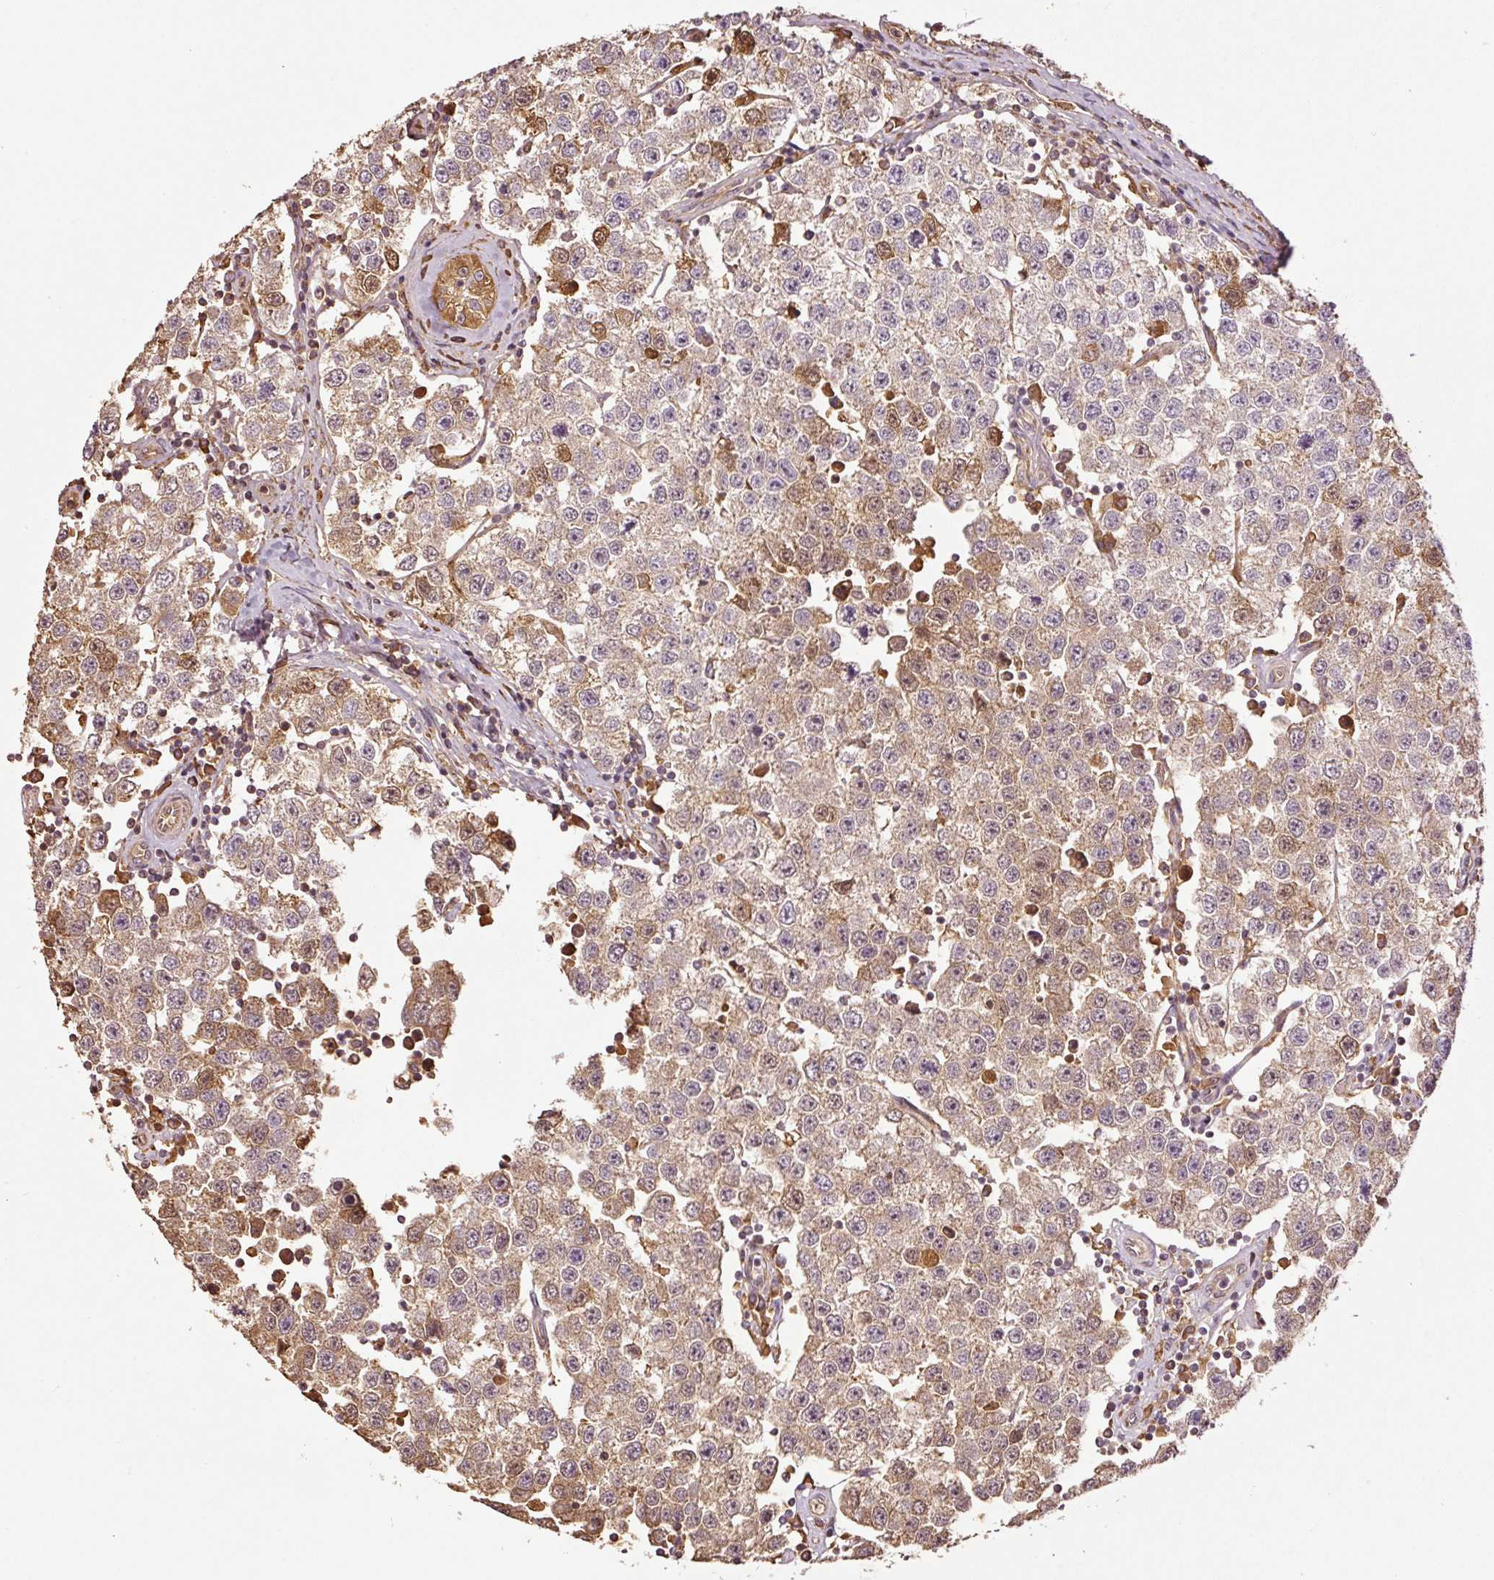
{"staining": {"intensity": "moderate", "quantity": "25%-75%", "location": "cytoplasmic/membranous,nuclear"}, "tissue": "testis cancer", "cell_type": "Tumor cells", "image_type": "cancer", "snomed": [{"axis": "morphology", "description": "Seminoma, NOS"}, {"axis": "topography", "description": "Testis"}], "caption": "Human testis cancer stained with a protein marker displays moderate staining in tumor cells.", "gene": "NID2", "patient": {"sex": "male", "age": 34}}